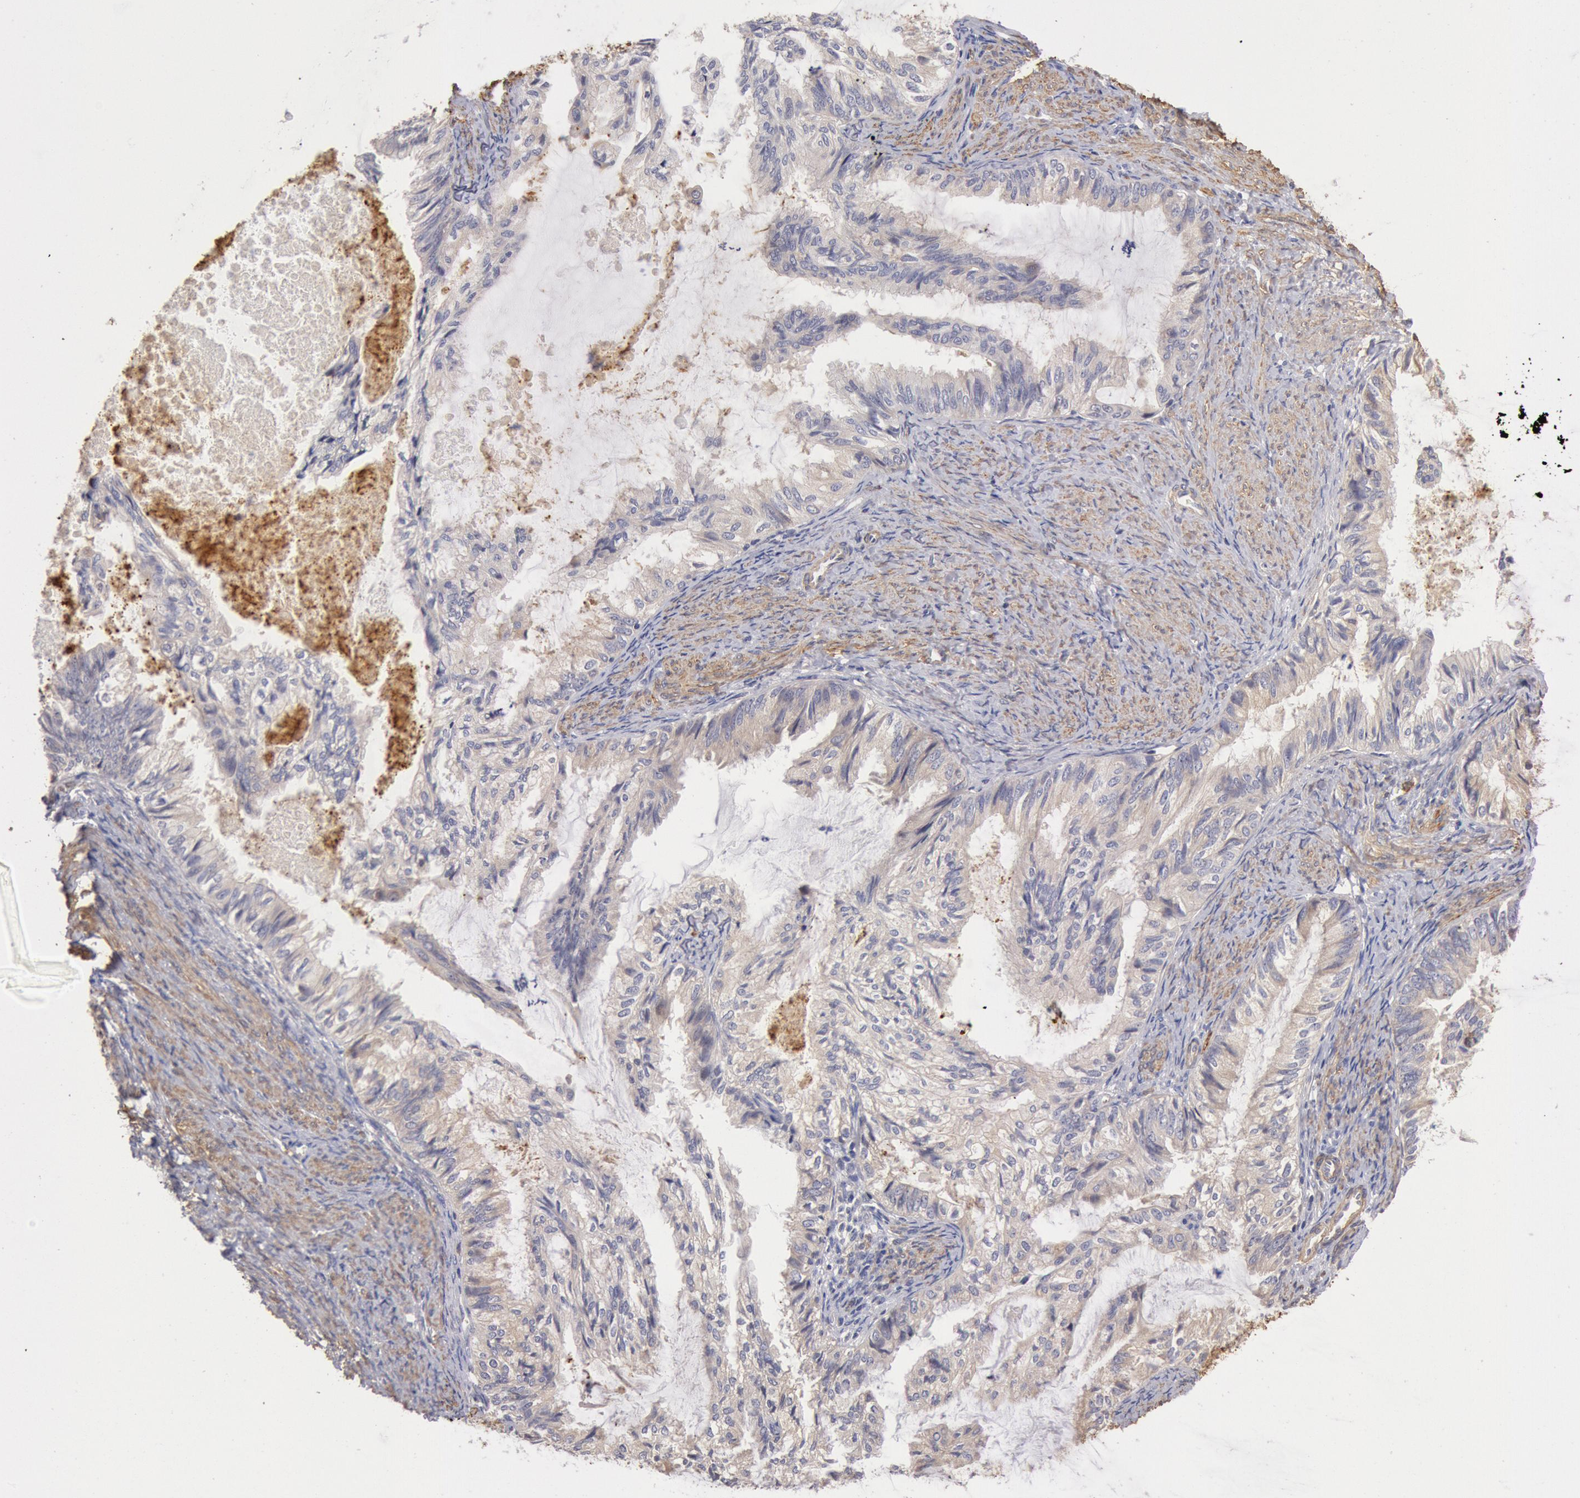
{"staining": {"intensity": "weak", "quantity": "<25%", "location": "cytoplasmic/membranous"}, "tissue": "endometrial cancer", "cell_type": "Tumor cells", "image_type": "cancer", "snomed": [{"axis": "morphology", "description": "Adenocarcinoma, NOS"}, {"axis": "topography", "description": "Endometrium"}], "caption": "There is no significant expression in tumor cells of endometrial cancer. The staining is performed using DAB (3,3'-diaminobenzidine) brown chromogen with nuclei counter-stained in using hematoxylin.", "gene": "TMED8", "patient": {"sex": "female", "age": 86}}